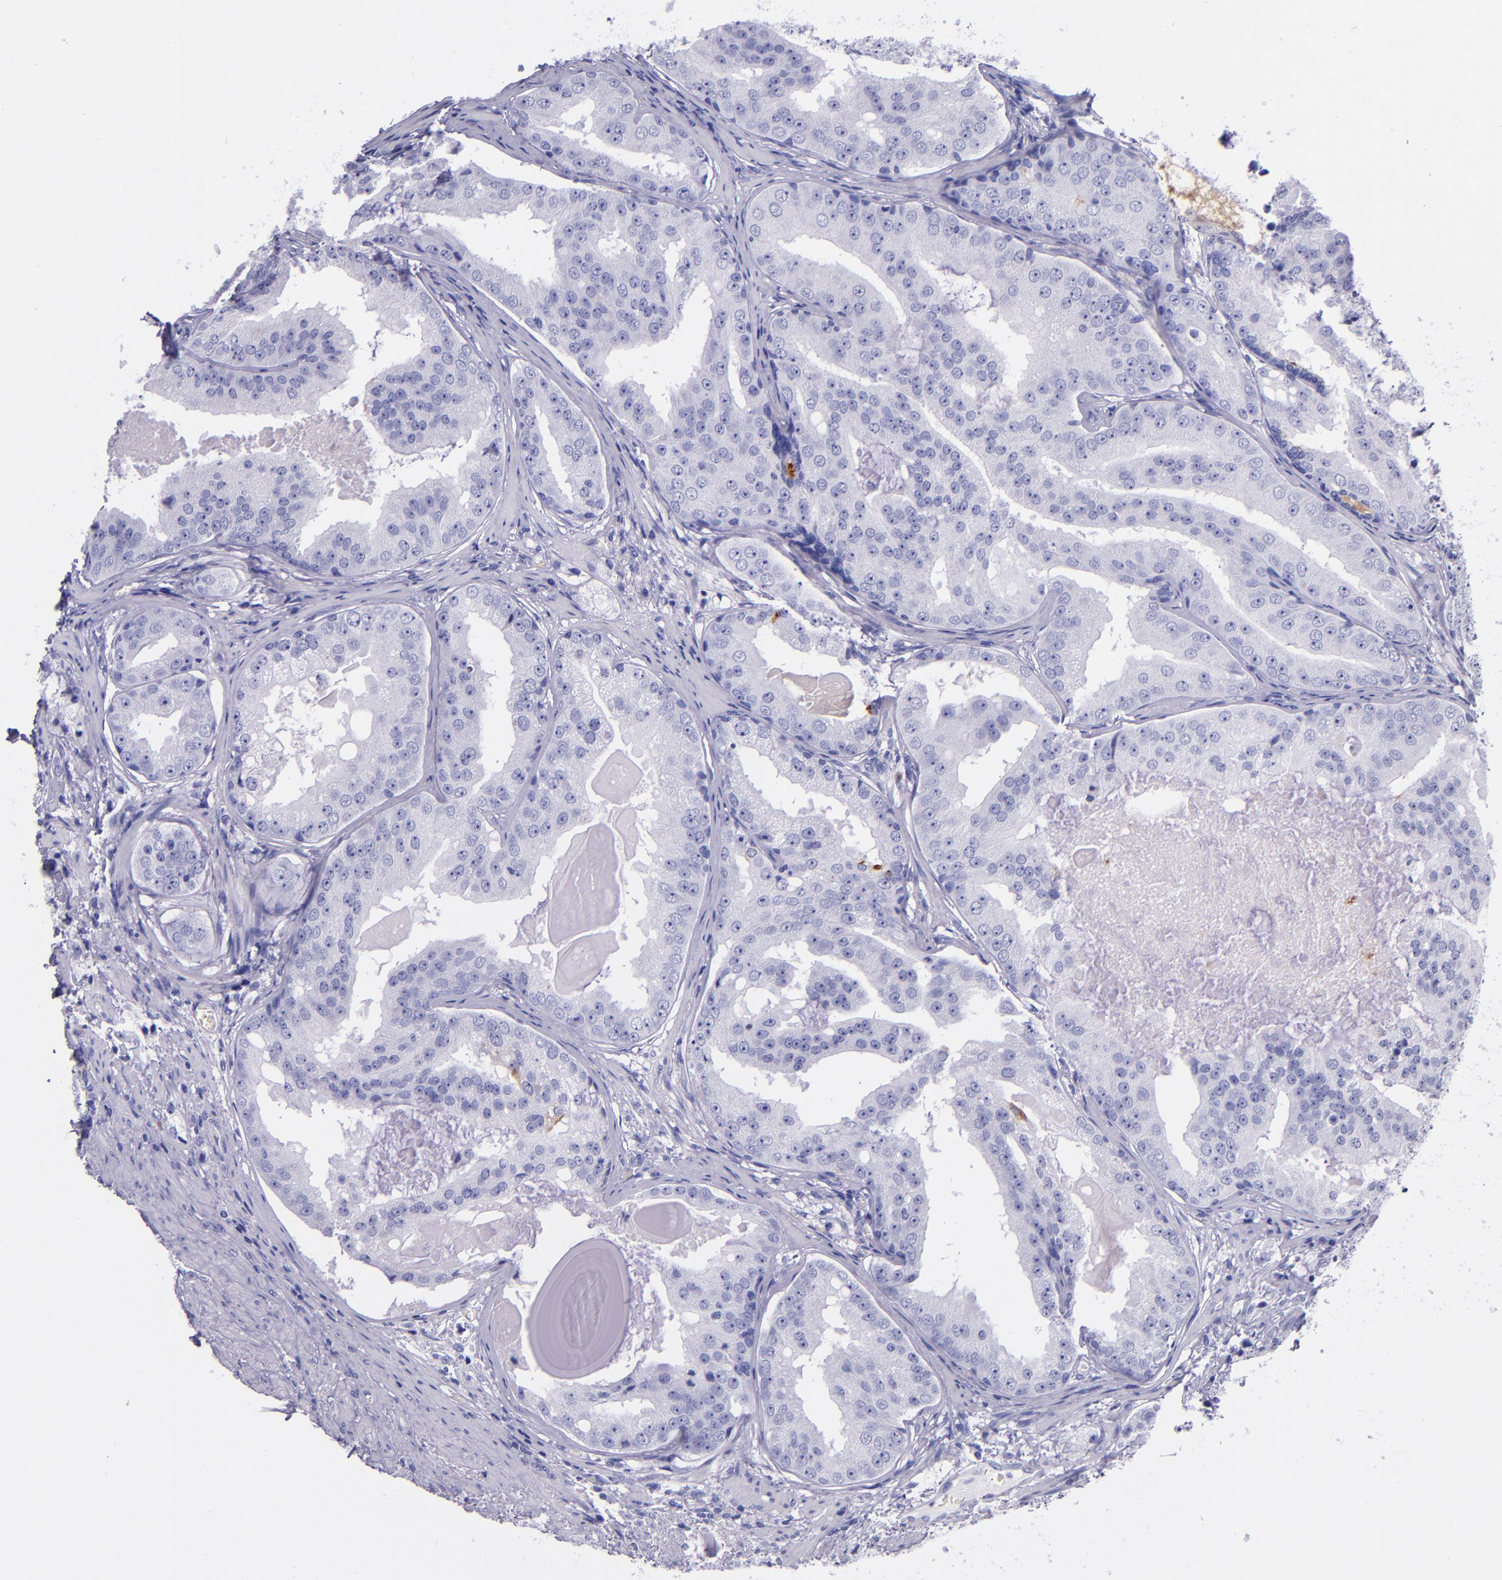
{"staining": {"intensity": "negative", "quantity": "none", "location": "none"}, "tissue": "prostate cancer", "cell_type": "Tumor cells", "image_type": "cancer", "snomed": [{"axis": "morphology", "description": "Adenocarcinoma, High grade"}, {"axis": "topography", "description": "Prostate"}], "caption": "Photomicrograph shows no significant protein positivity in tumor cells of prostate cancer.", "gene": "SLPI", "patient": {"sex": "male", "age": 68}}